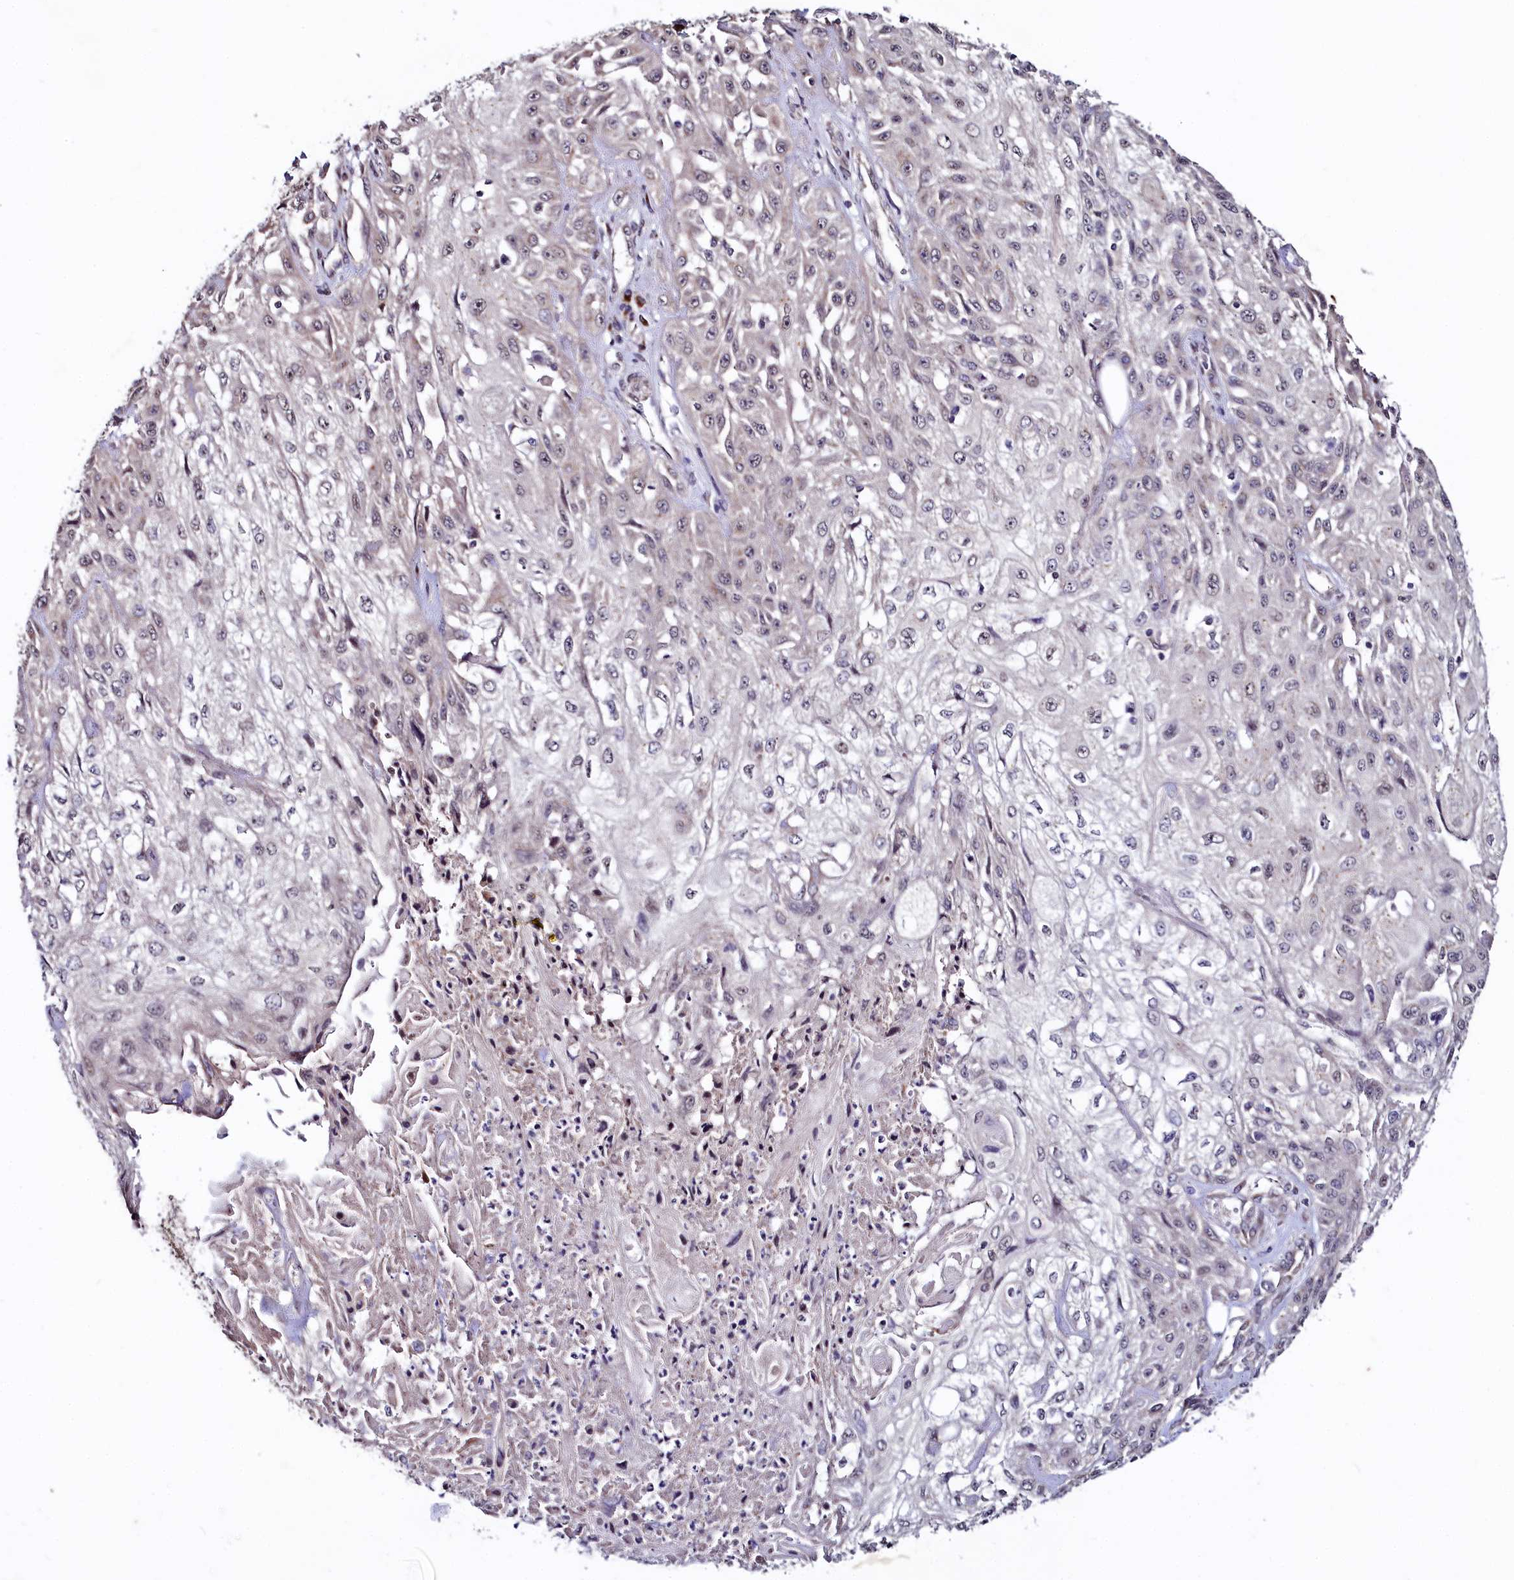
{"staining": {"intensity": "moderate", "quantity": "<25%", "location": "nuclear"}, "tissue": "skin cancer", "cell_type": "Tumor cells", "image_type": "cancer", "snomed": [{"axis": "morphology", "description": "Squamous cell carcinoma, NOS"}, {"axis": "morphology", "description": "Squamous cell carcinoma, metastatic, NOS"}, {"axis": "topography", "description": "Skin"}, {"axis": "topography", "description": "Lymph node"}], "caption": "Tumor cells reveal low levels of moderate nuclear positivity in about <25% of cells in skin squamous cell carcinoma.", "gene": "SEC24C", "patient": {"sex": "male", "age": 75}}